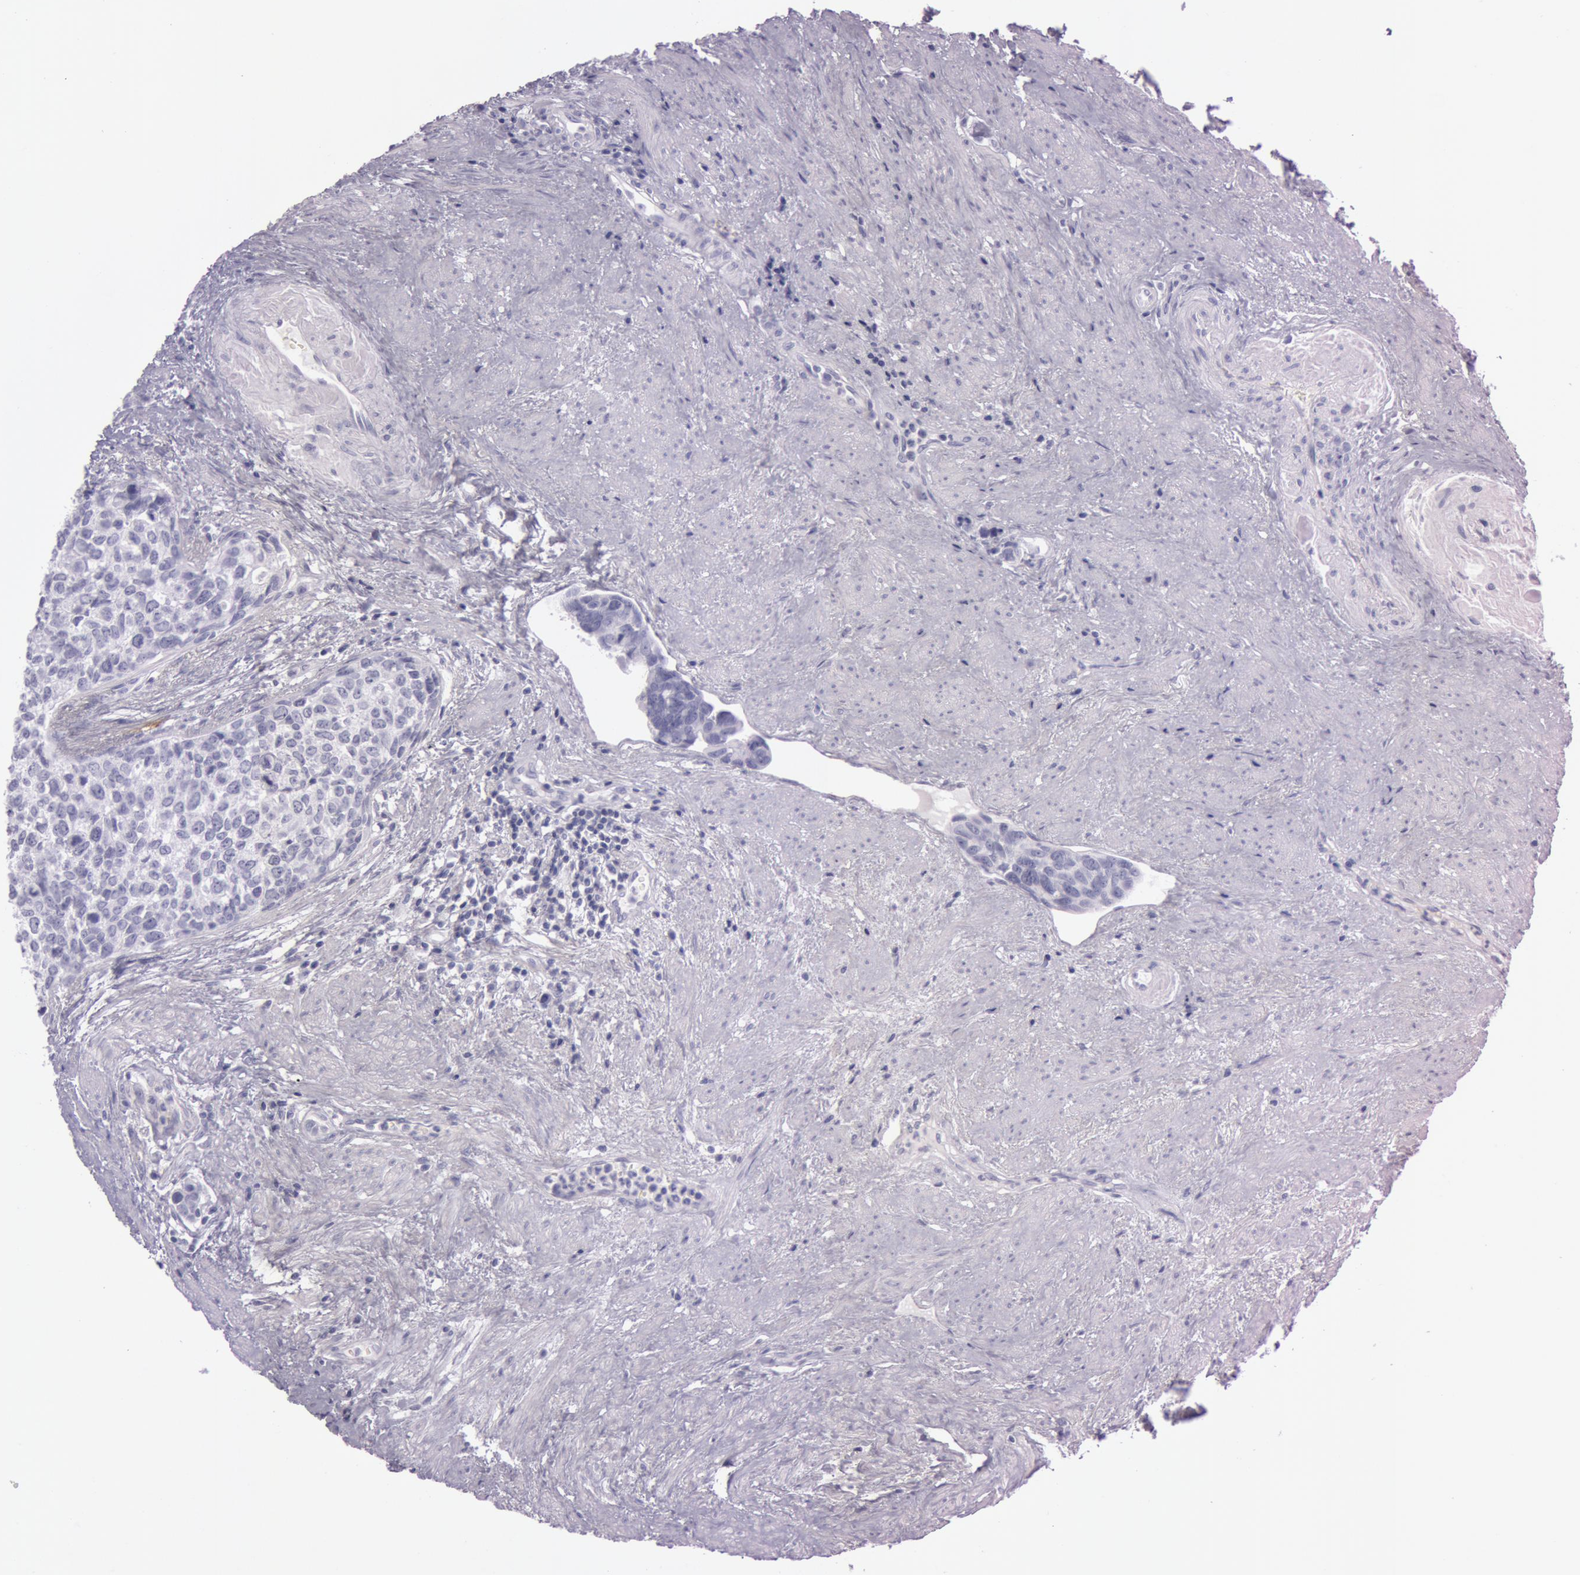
{"staining": {"intensity": "negative", "quantity": "none", "location": "none"}, "tissue": "urothelial cancer", "cell_type": "Tumor cells", "image_type": "cancer", "snomed": [{"axis": "morphology", "description": "Urothelial carcinoma, High grade"}, {"axis": "topography", "description": "Urinary bladder"}], "caption": "This histopathology image is of urothelial cancer stained with immunohistochemistry to label a protein in brown with the nuclei are counter-stained blue. There is no positivity in tumor cells.", "gene": "FOLH1", "patient": {"sex": "male", "age": 81}}